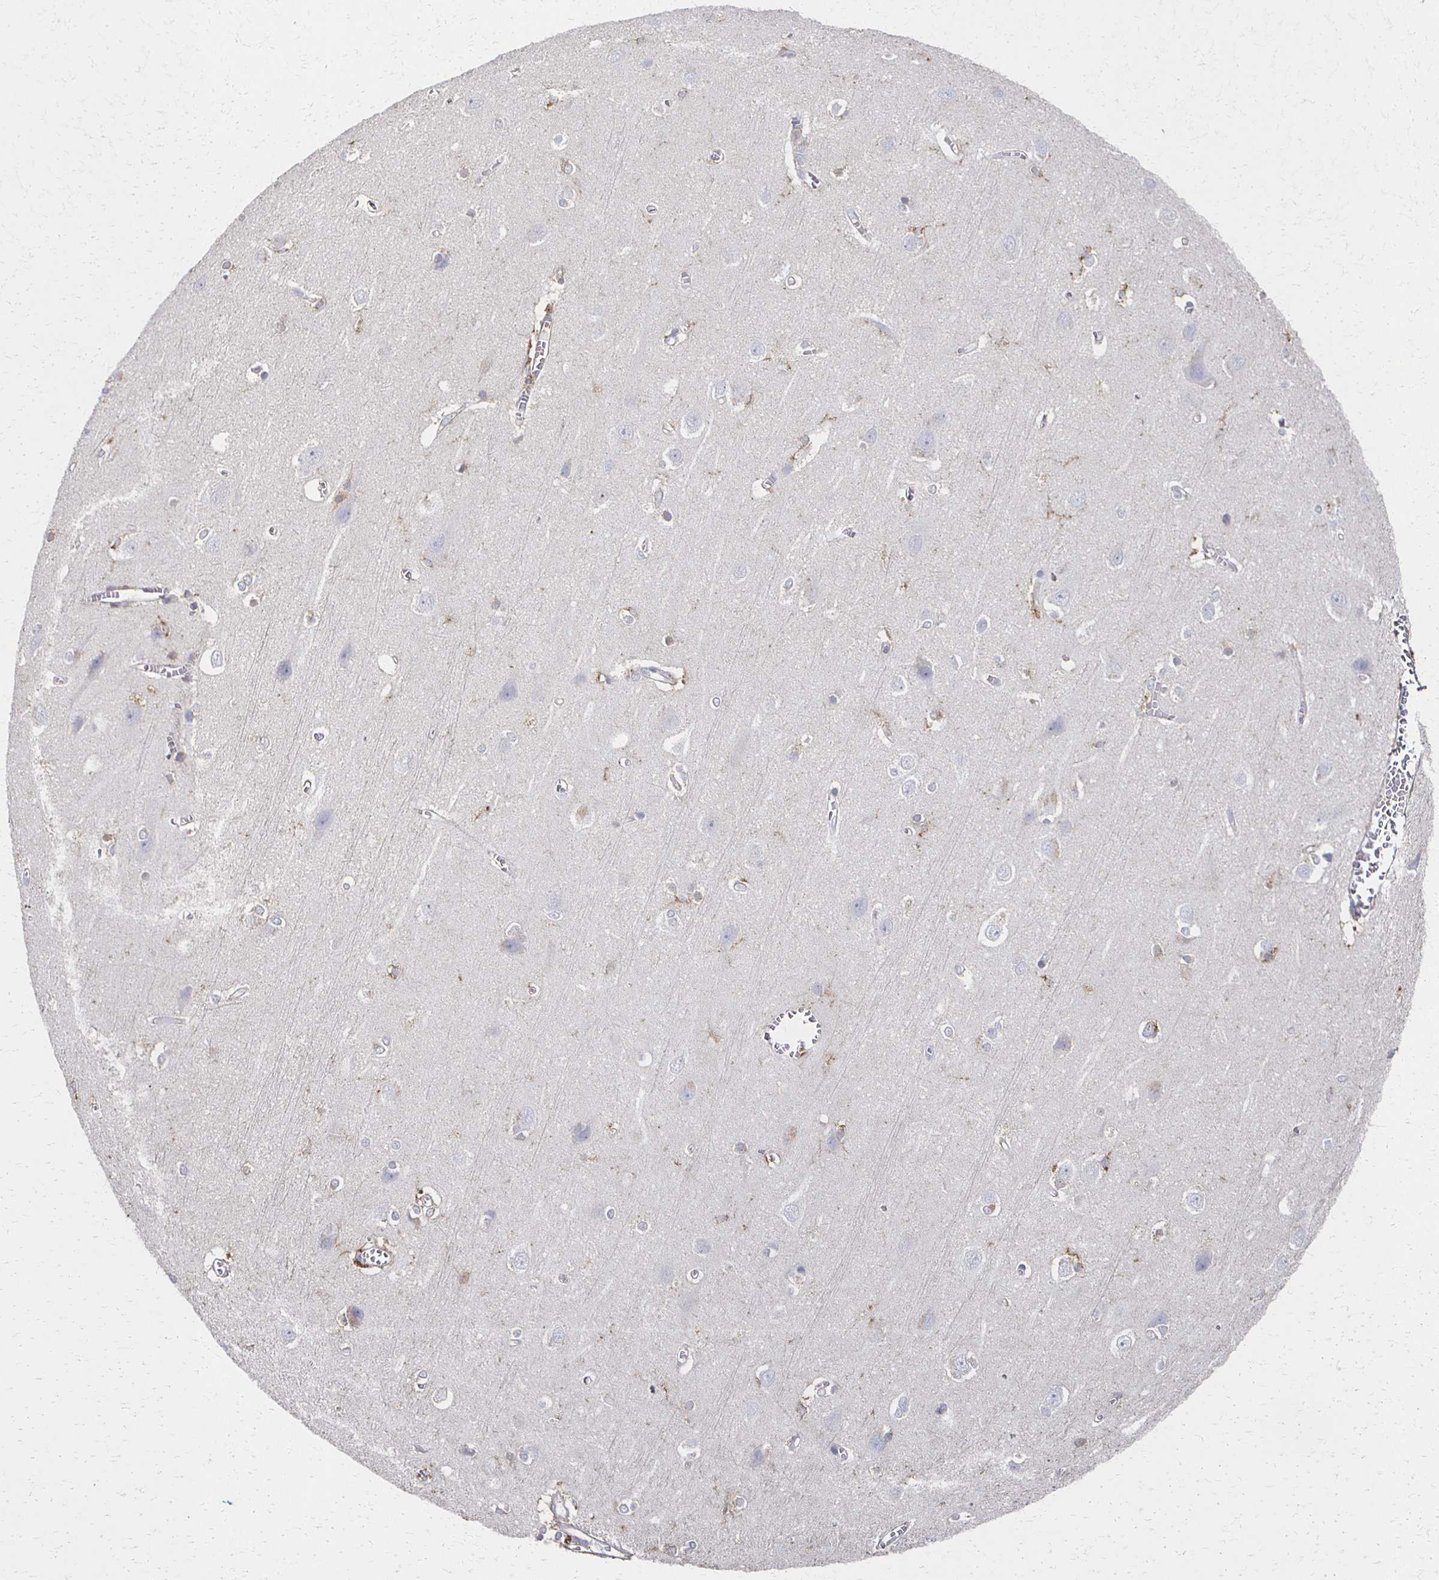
{"staining": {"intensity": "moderate", "quantity": "<25%", "location": "cytoplasmic/membranous"}, "tissue": "cerebral cortex", "cell_type": "Endothelial cells", "image_type": "normal", "snomed": [{"axis": "morphology", "description": "Normal tissue, NOS"}, {"axis": "topography", "description": "Cerebral cortex"}], "caption": "IHC micrograph of benign cerebral cortex: human cerebral cortex stained using IHC exhibits low levels of moderate protein expression localized specifically in the cytoplasmic/membranous of endothelial cells, appearing as a cytoplasmic/membranous brown color.", "gene": "CX3CR1", "patient": {"sex": "male", "age": 37}}